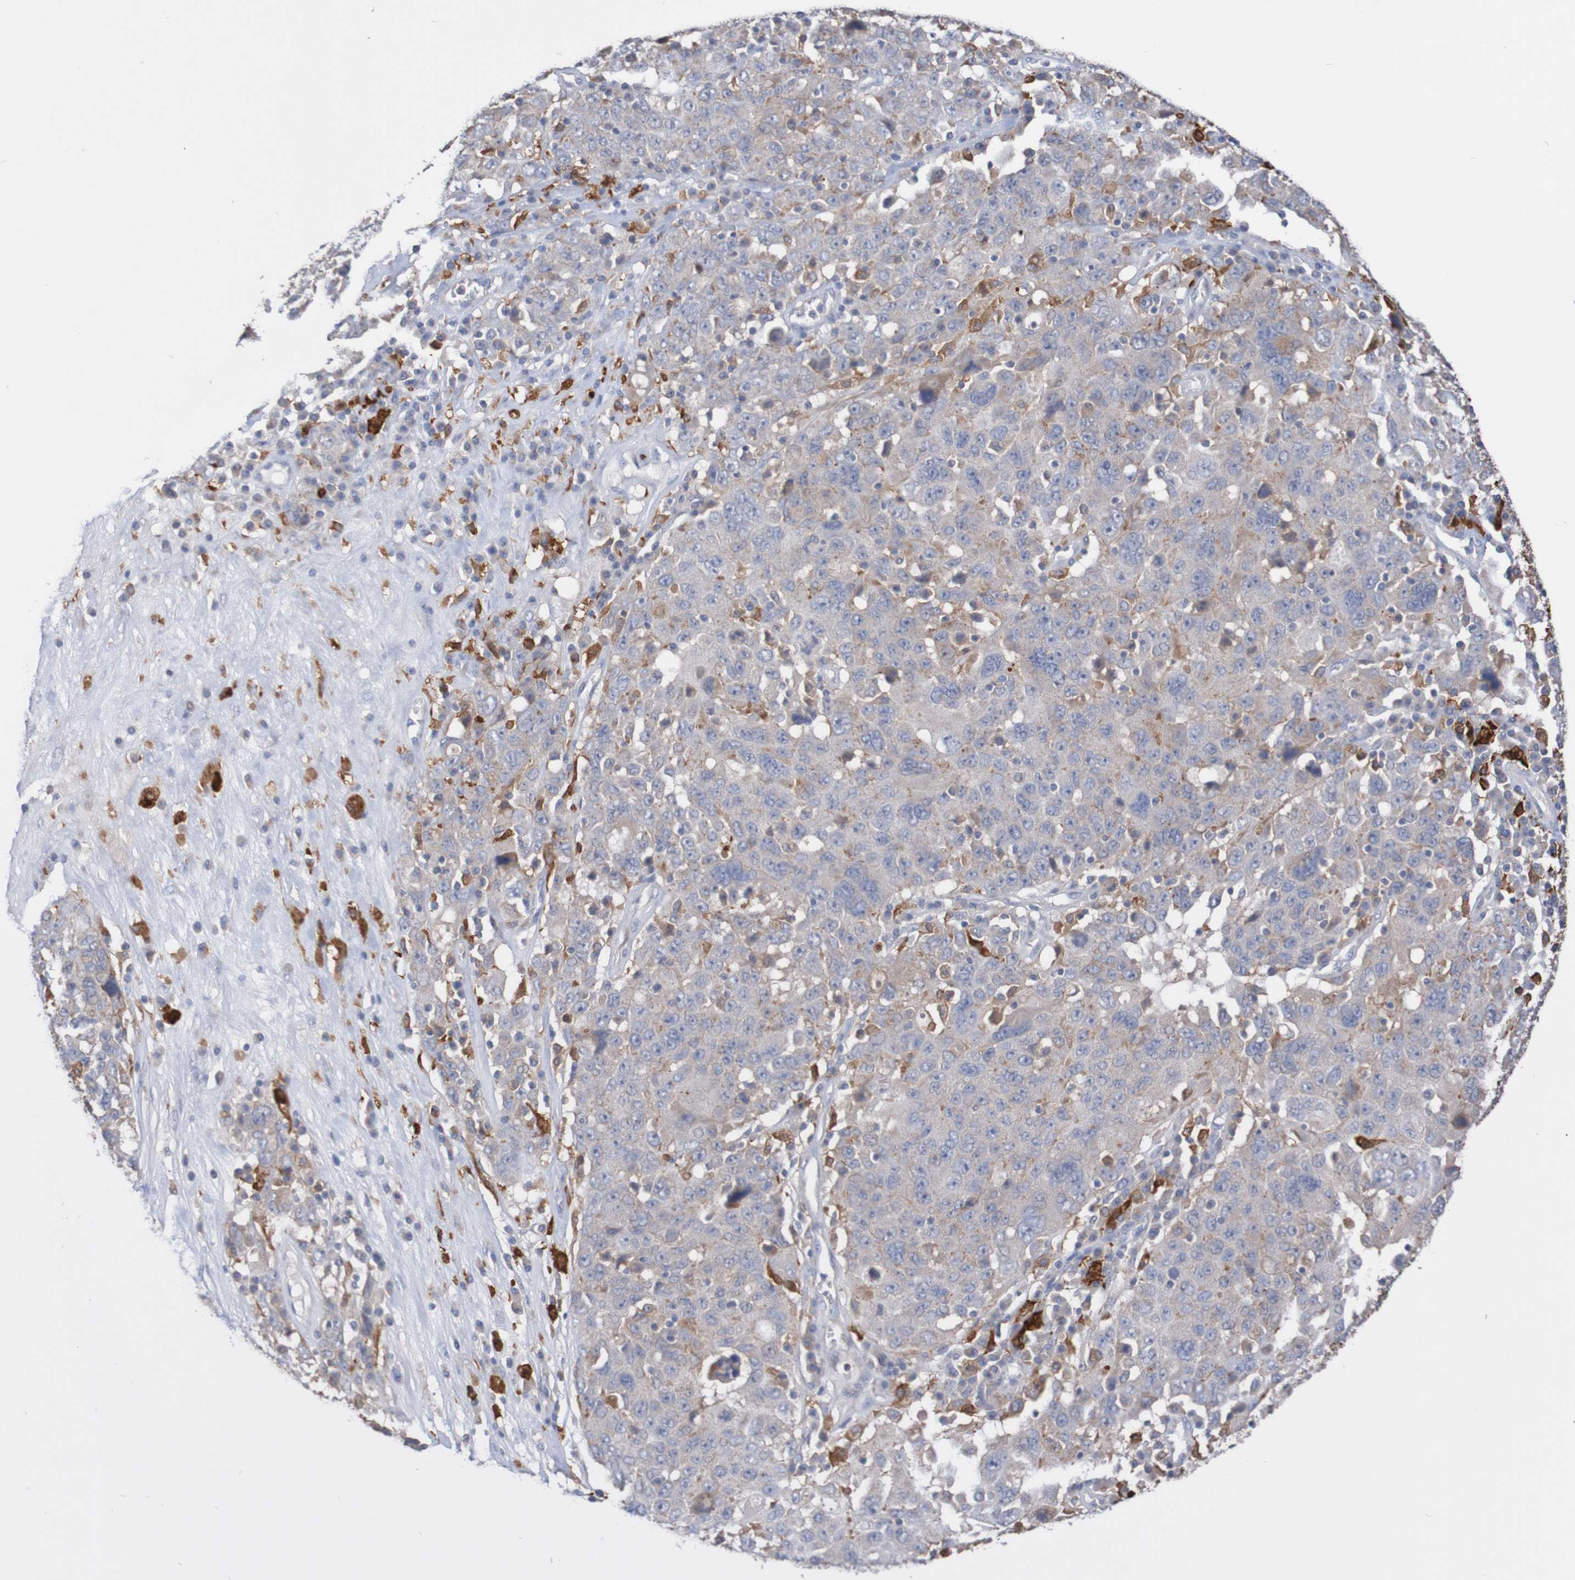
{"staining": {"intensity": "weak", "quantity": "<25%", "location": "cytoplasmic/membranous"}, "tissue": "ovarian cancer", "cell_type": "Tumor cells", "image_type": "cancer", "snomed": [{"axis": "morphology", "description": "Carcinoma, endometroid"}, {"axis": "topography", "description": "Ovary"}], "caption": "Immunohistochemistry (IHC) of human ovarian cancer reveals no expression in tumor cells.", "gene": "PHYH", "patient": {"sex": "female", "age": 62}}